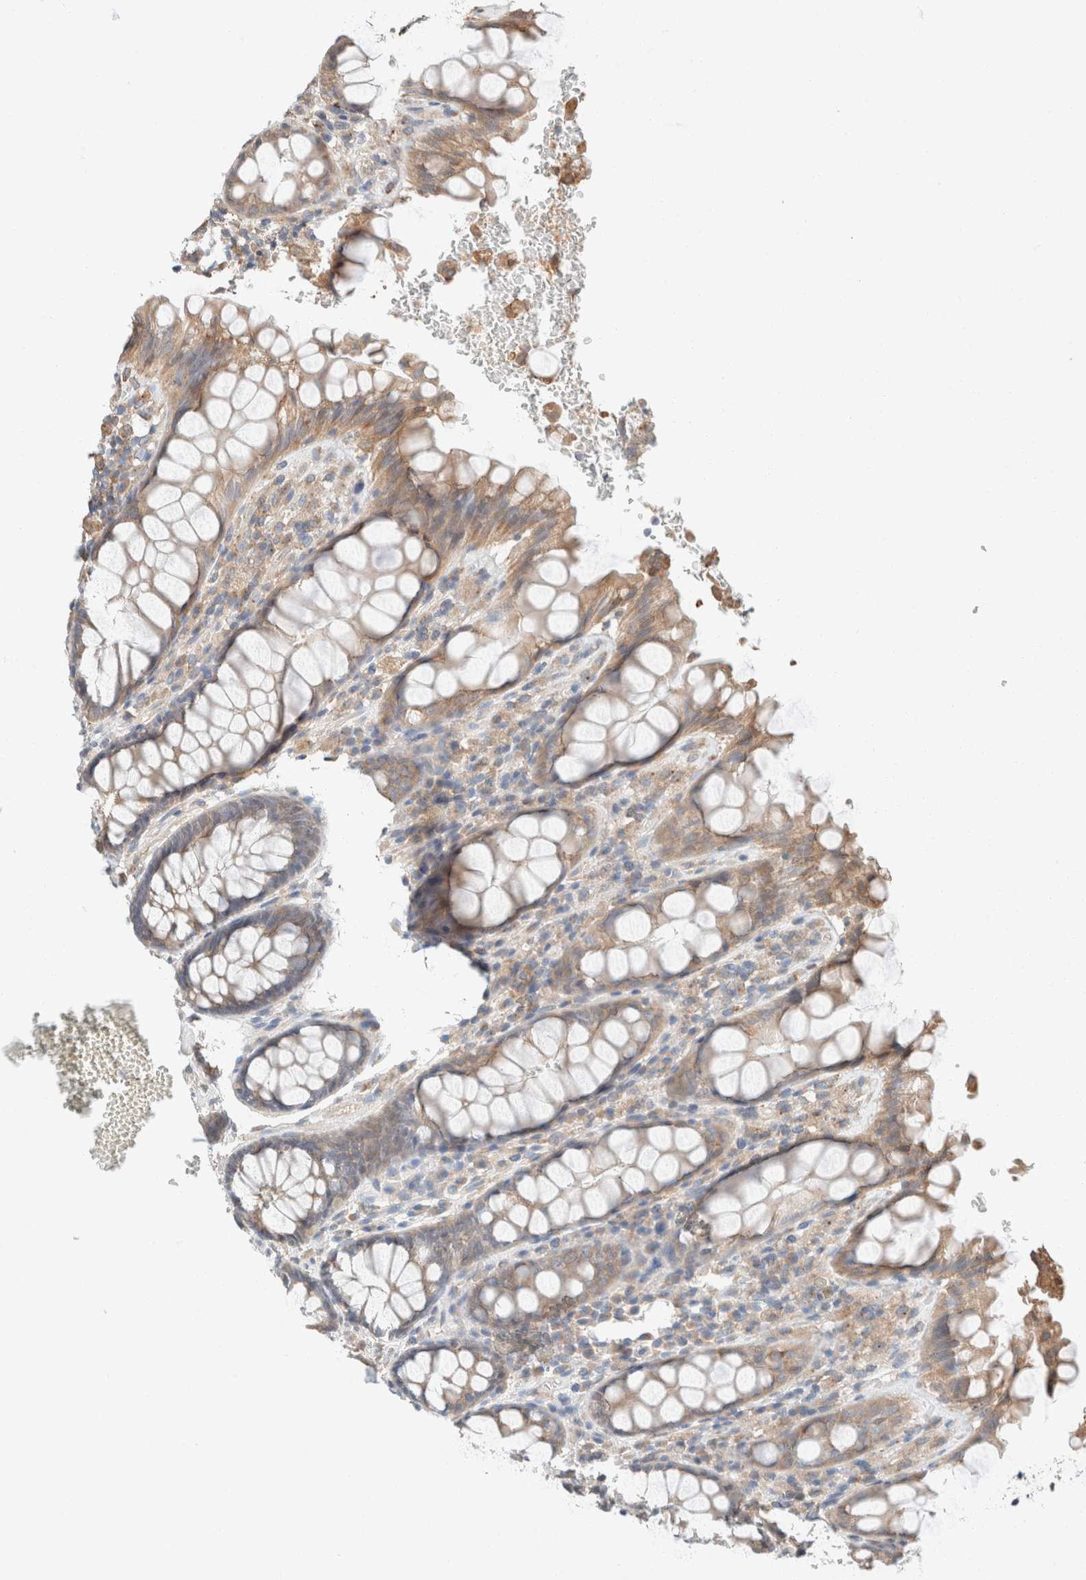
{"staining": {"intensity": "moderate", "quantity": ">75%", "location": "cytoplasmic/membranous"}, "tissue": "rectum", "cell_type": "Glandular cells", "image_type": "normal", "snomed": [{"axis": "morphology", "description": "Normal tissue, NOS"}, {"axis": "topography", "description": "Rectum"}], "caption": "A brown stain labels moderate cytoplasmic/membranous staining of a protein in glandular cells of benign rectum.", "gene": "PCM1", "patient": {"sex": "male", "age": 64}}